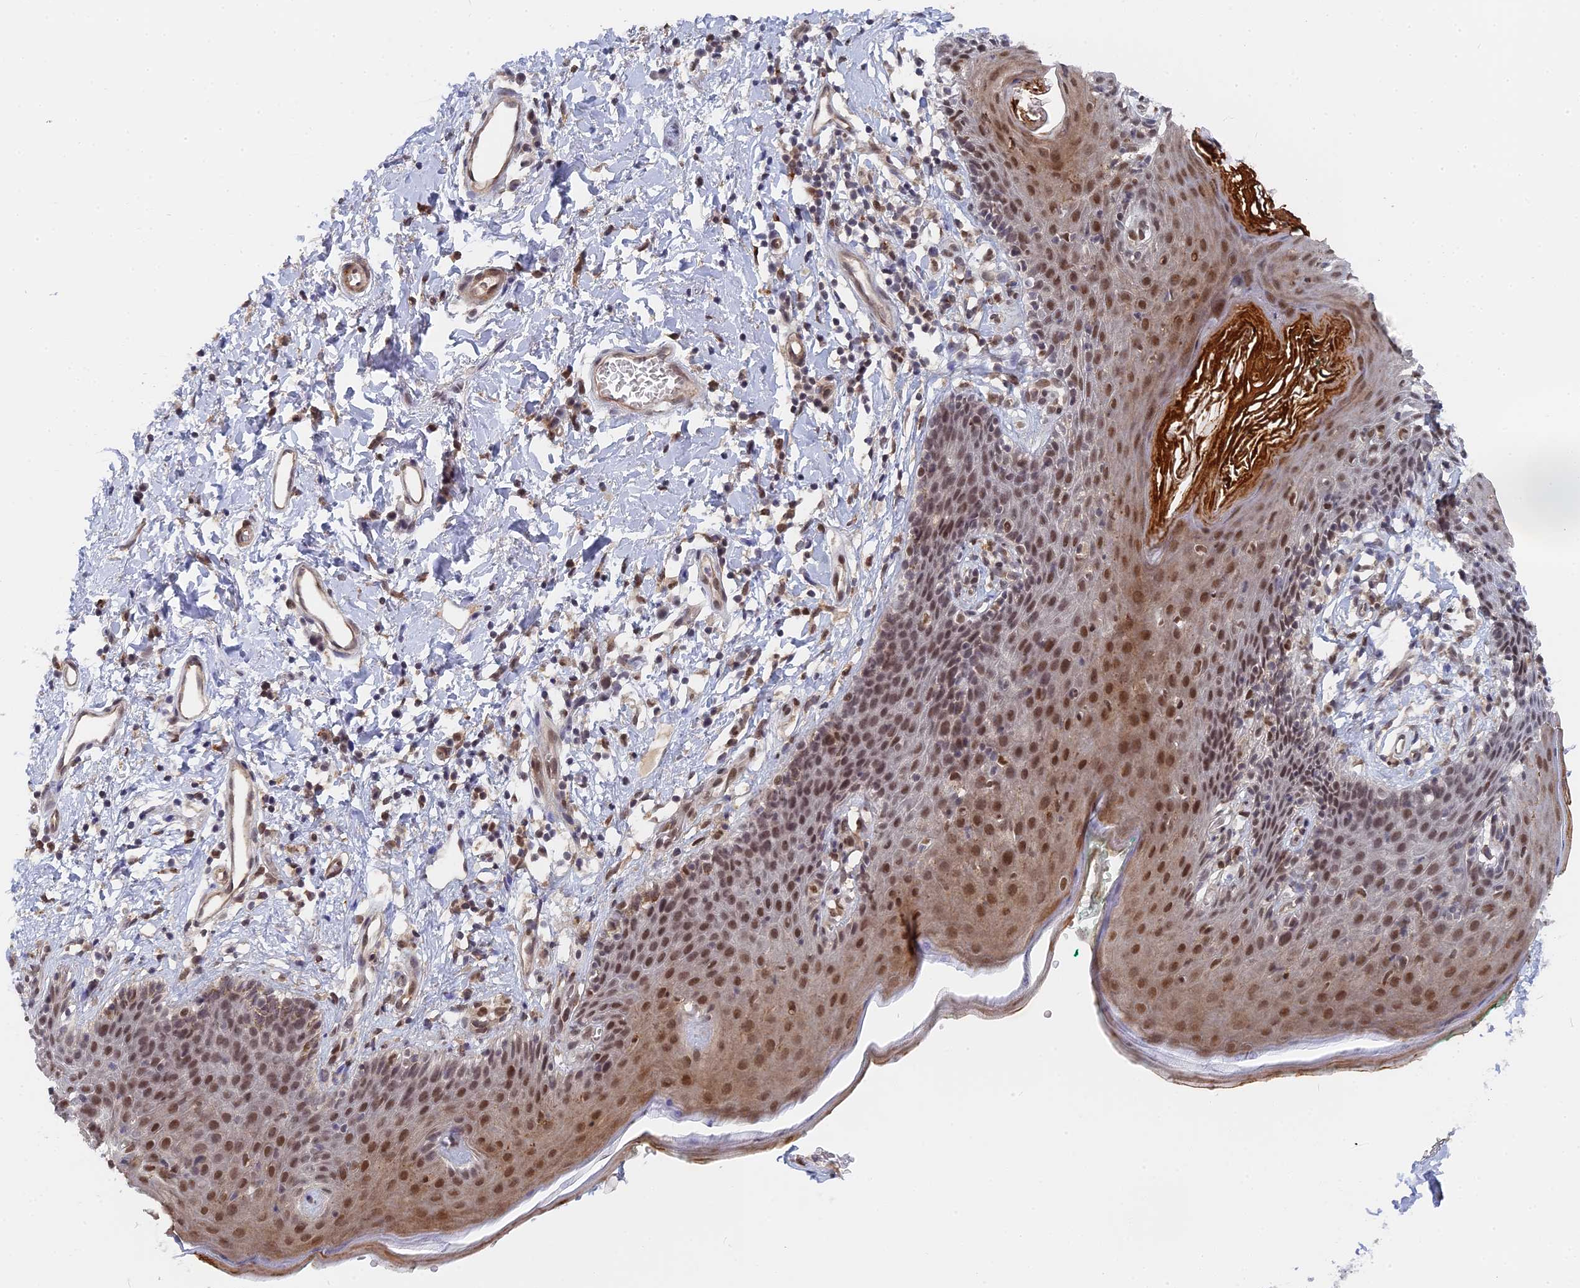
{"staining": {"intensity": "moderate", "quantity": ">75%", "location": "nuclear"}, "tissue": "skin", "cell_type": "Epidermal cells", "image_type": "normal", "snomed": [{"axis": "morphology", "description": "Normal tissue, NOS"}, {"axis": "topography", "description": "Vulva"}], "caption": "DAB immunohistochemical staining of unremarkable skin exhibits moderate nuclear protein staining in approximately >75% of epidermal cells.", "gene": "CCDC85A", "patient": {"sex": "female", "age": 66}}